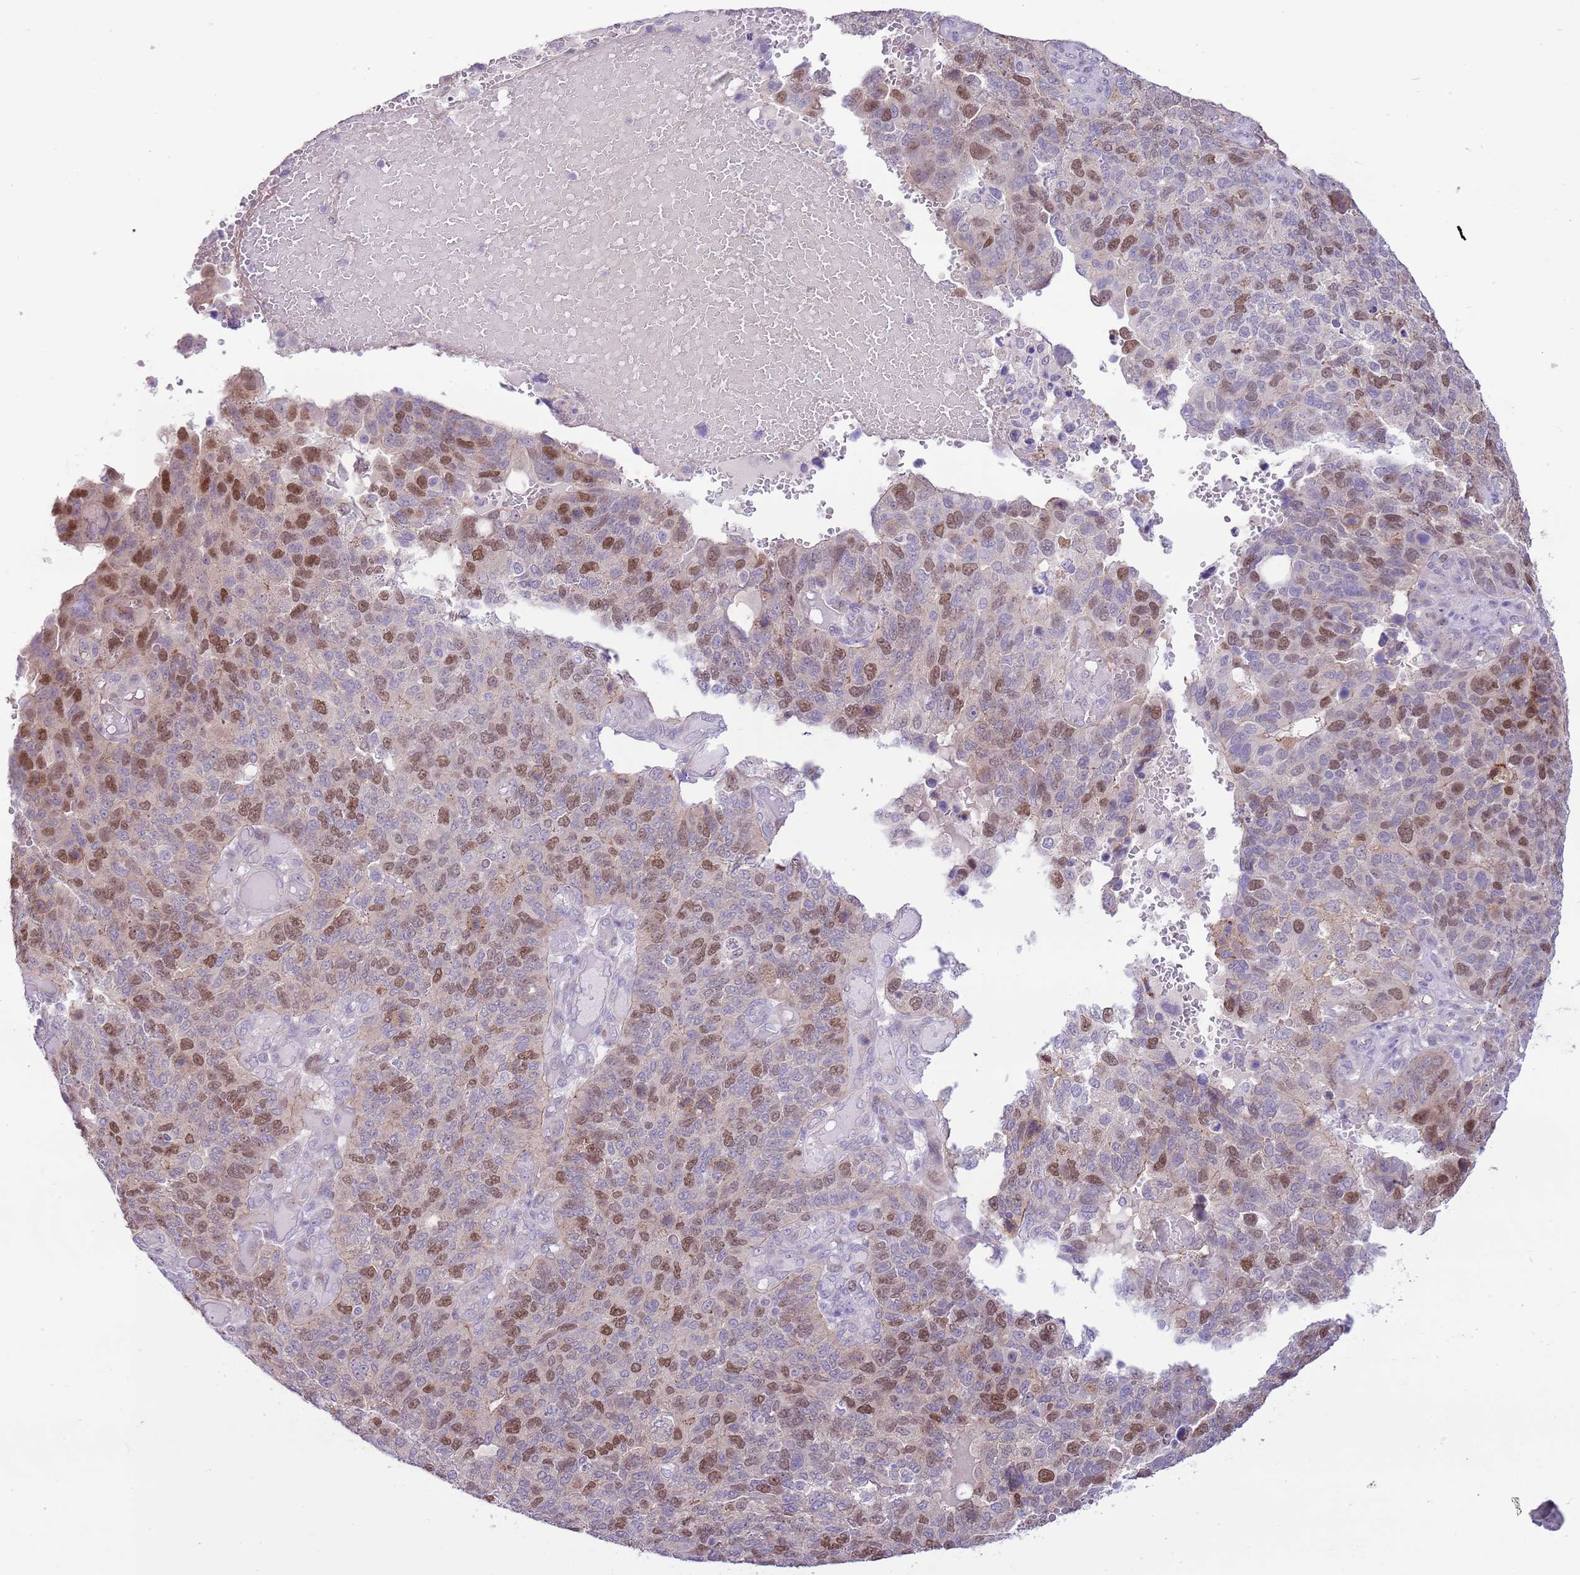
{"staining": {"intensity": "moderate", "quantity": "25%-75%", "location": "nuclear"}, "tissue": "endometrial cancer", "cell_type": "Tumor cells", "image_type": "cancer", "snomed": [{"axis": "morphology", "description": "Adenocarcinoma, NOS"}, {"axis": "topography", "description": "Endometrium"}], "caption": "Immunohistochemistry histopathology image of human adenocarcinoma (endometrial) stained for a protein (brown), which demonstrates medium levels of moderate nuclear positivity in about 25%-75% of tumor cells.", "gene": "FBRSL1", "patient": {"sex": "female", "age": 66}}